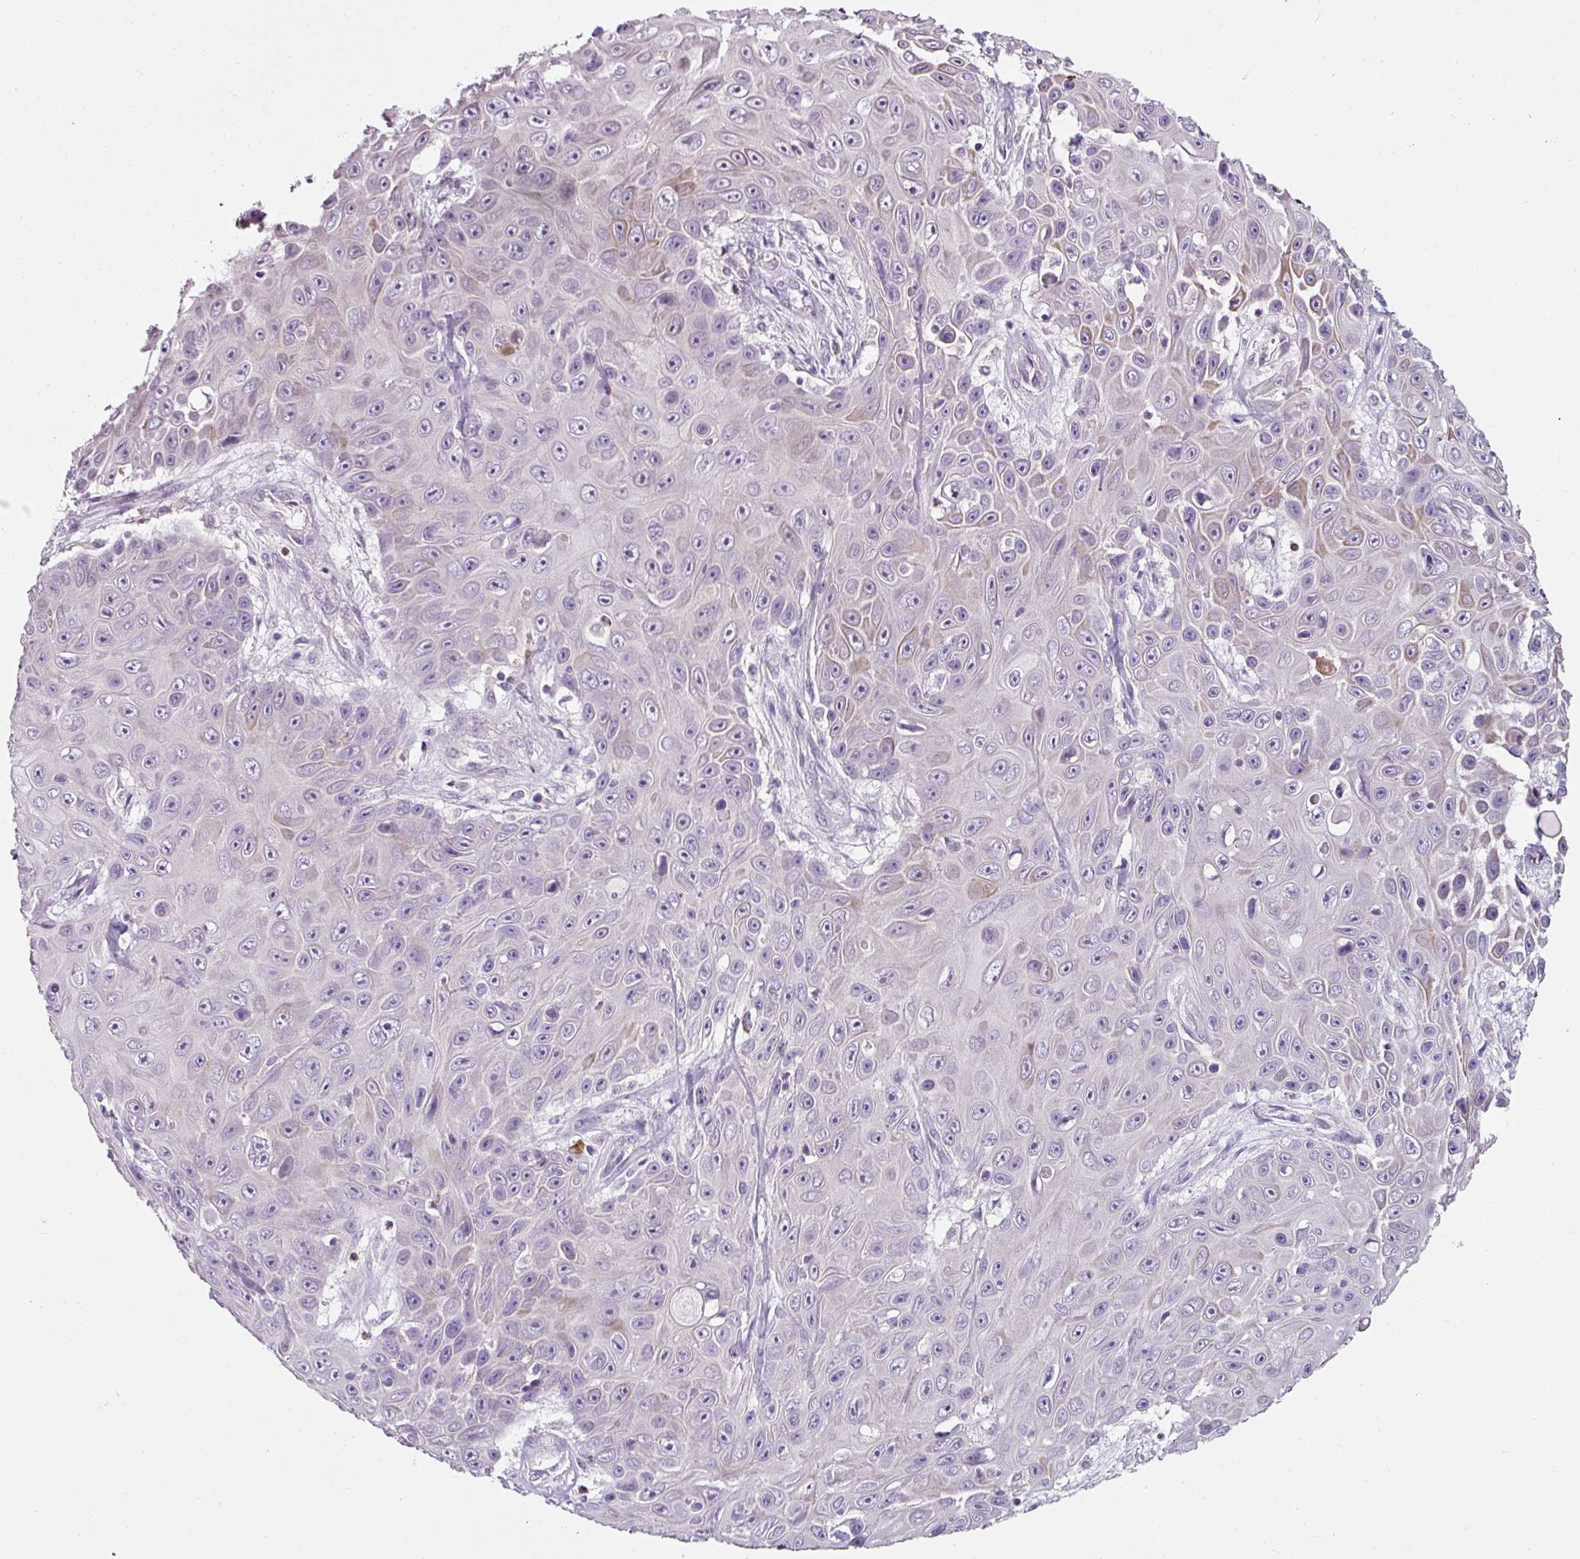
{"staining": {"intensity": "weak", "quantity": "<25%", "location": "cytoplasmic/membranous"}, "tissue": "skin cancer", "cell_type": "Tumor cells", "image_type": "cancer", "snomed": [{"axis": "morphology", "description": "Squamous cell carcinoma, NOS"}, {"axis": "topography", "description": "Skin"}], "caption": "Photomicrograph shows no significant protein staining in tumor cells of skin squamous cell carcinoma. Nuclei are stained in blue.", "gene": "FHAD1", "patient": {"sex": "male", "age": 82}}